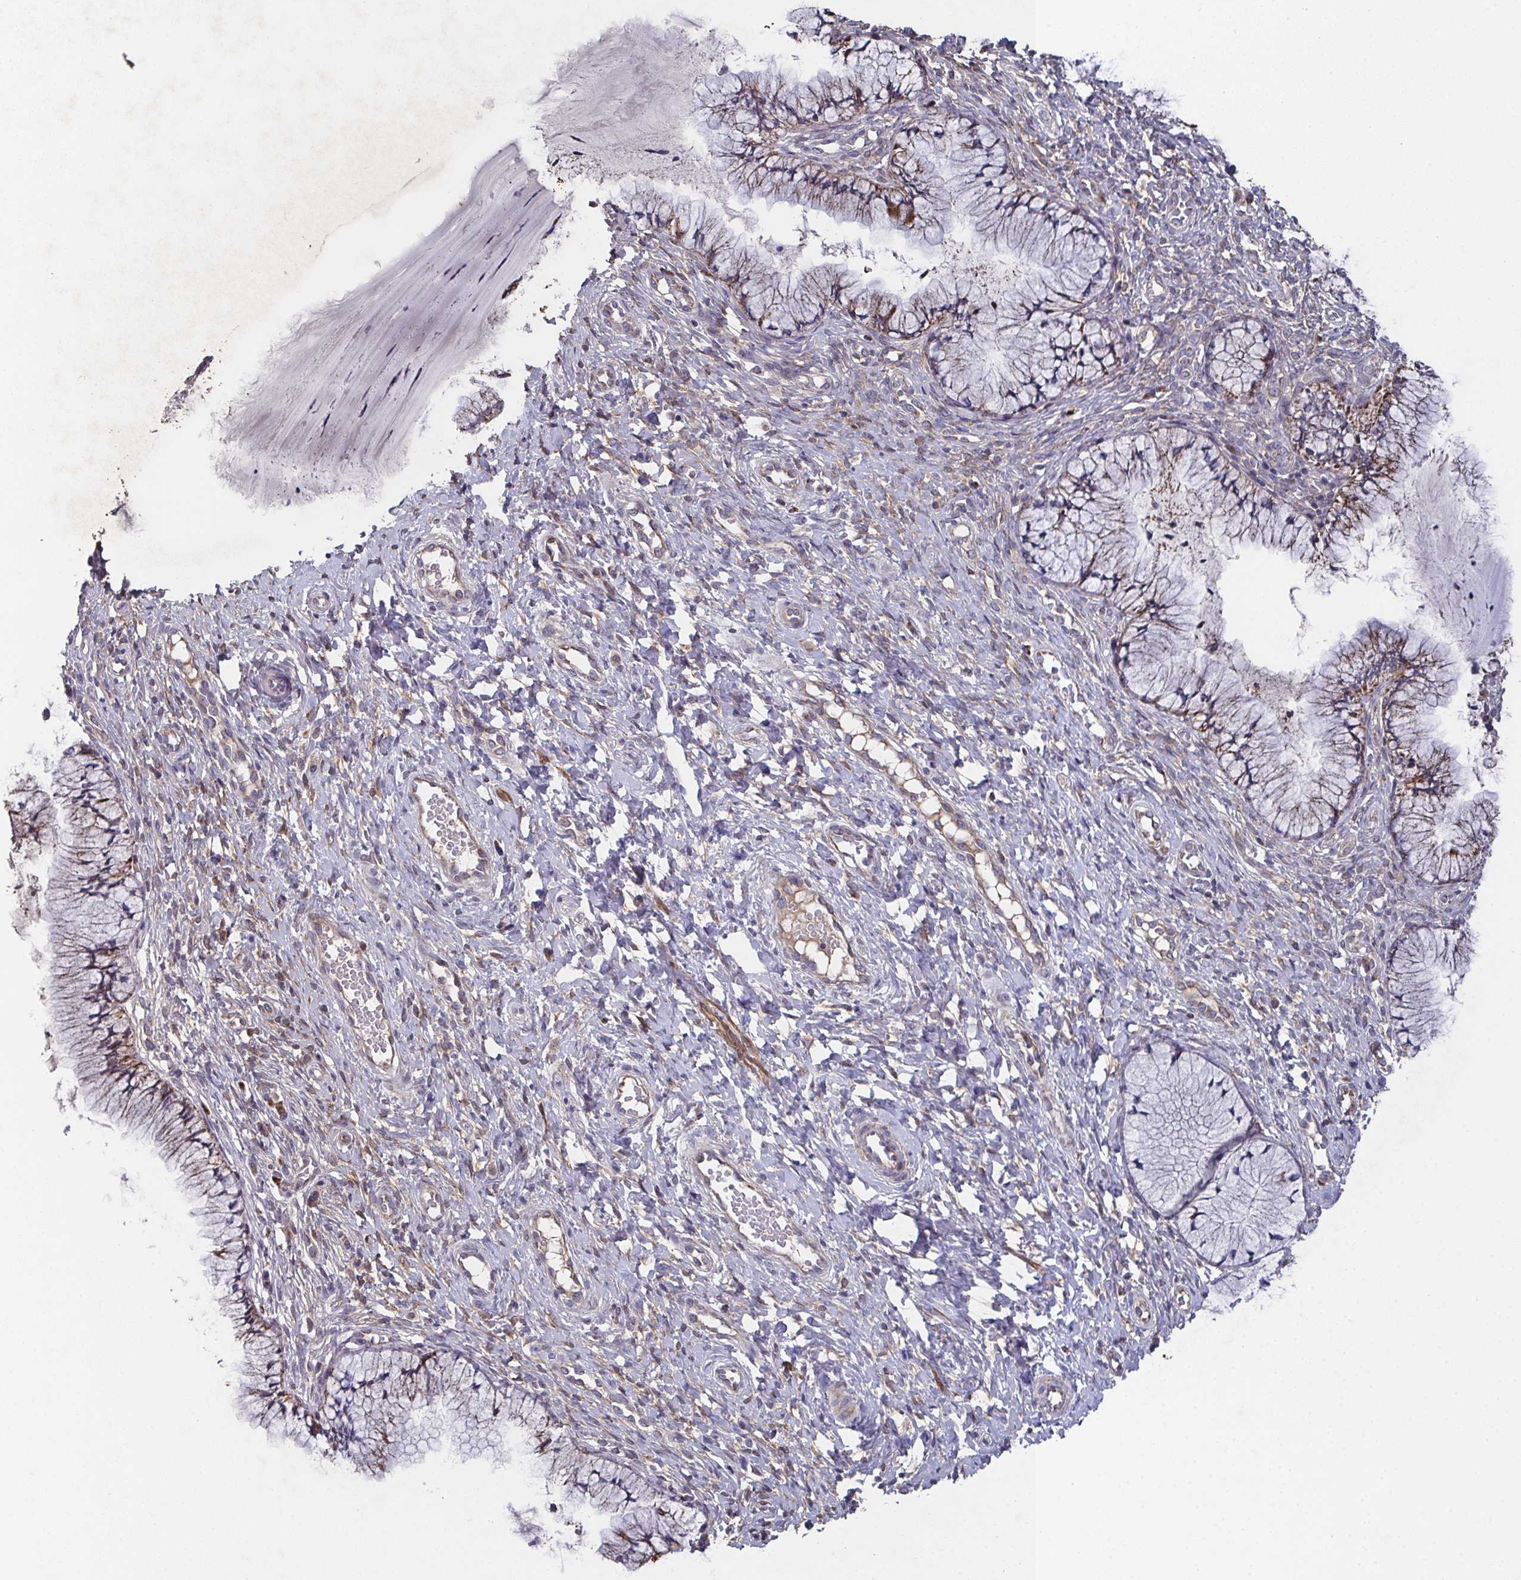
{"staining": {"intensity": "weak", "quantity": "25%-75%", "location": "cytoplasmic/membranous"}, "tissue": "cervix", "cell_type": "Glandular cells", "image_type": "normal", "snomed": [{"axis": "morphology", "description": "Normal tissue, NOS"}, {"axis": "topography", "description": "Cervix"}], "caption": "This micrograph shows immunohistochemistry (IHC) staining of normal cervix, with low weak cytoplasmic/membranous expression in approximately 25%-75% of glandular cells.", "gene": "MT", "patient": {"sex": "female", "age": 36}}